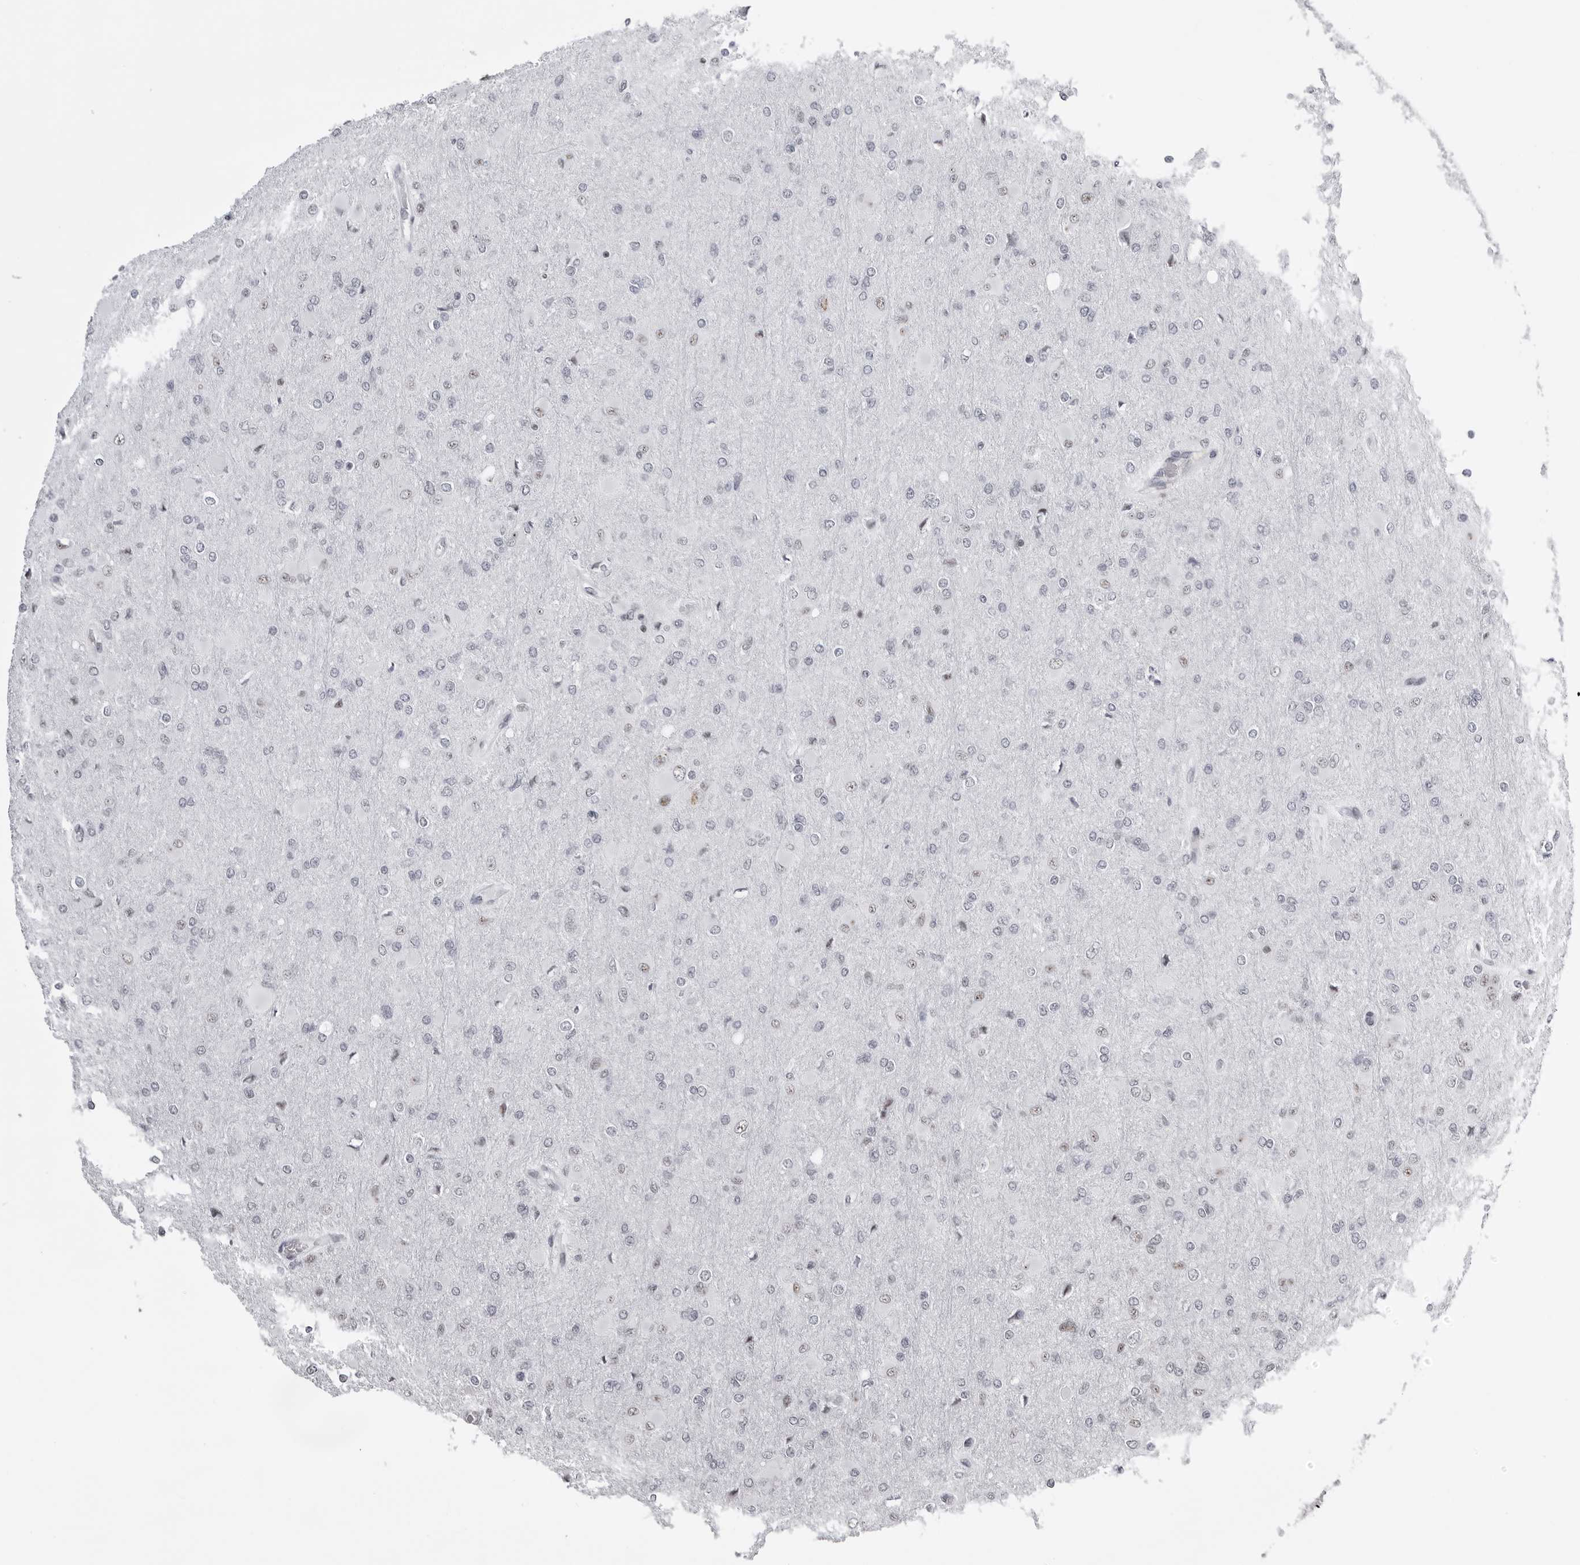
{"staining": {"intensity": "negative", "quantity": "none", "location": "none"}, "tissue": "glioma", "cell_type": "Tumor cells", "image_type": "cancer", "snomed": [{"axis": "morphology", "description": "Glioma, malignant, High grade"}, {"axis": "topography", "description": "Cerebral cortex"}], "caption": "Immunohistochemistry (IHC) histopathology image of neoplastic tissue: human glioma stained with DAB demonstrates no significant protein staining in tumor cells.", "gene": "WRAP53", "patient": {"sex": "female", "age": 36}}